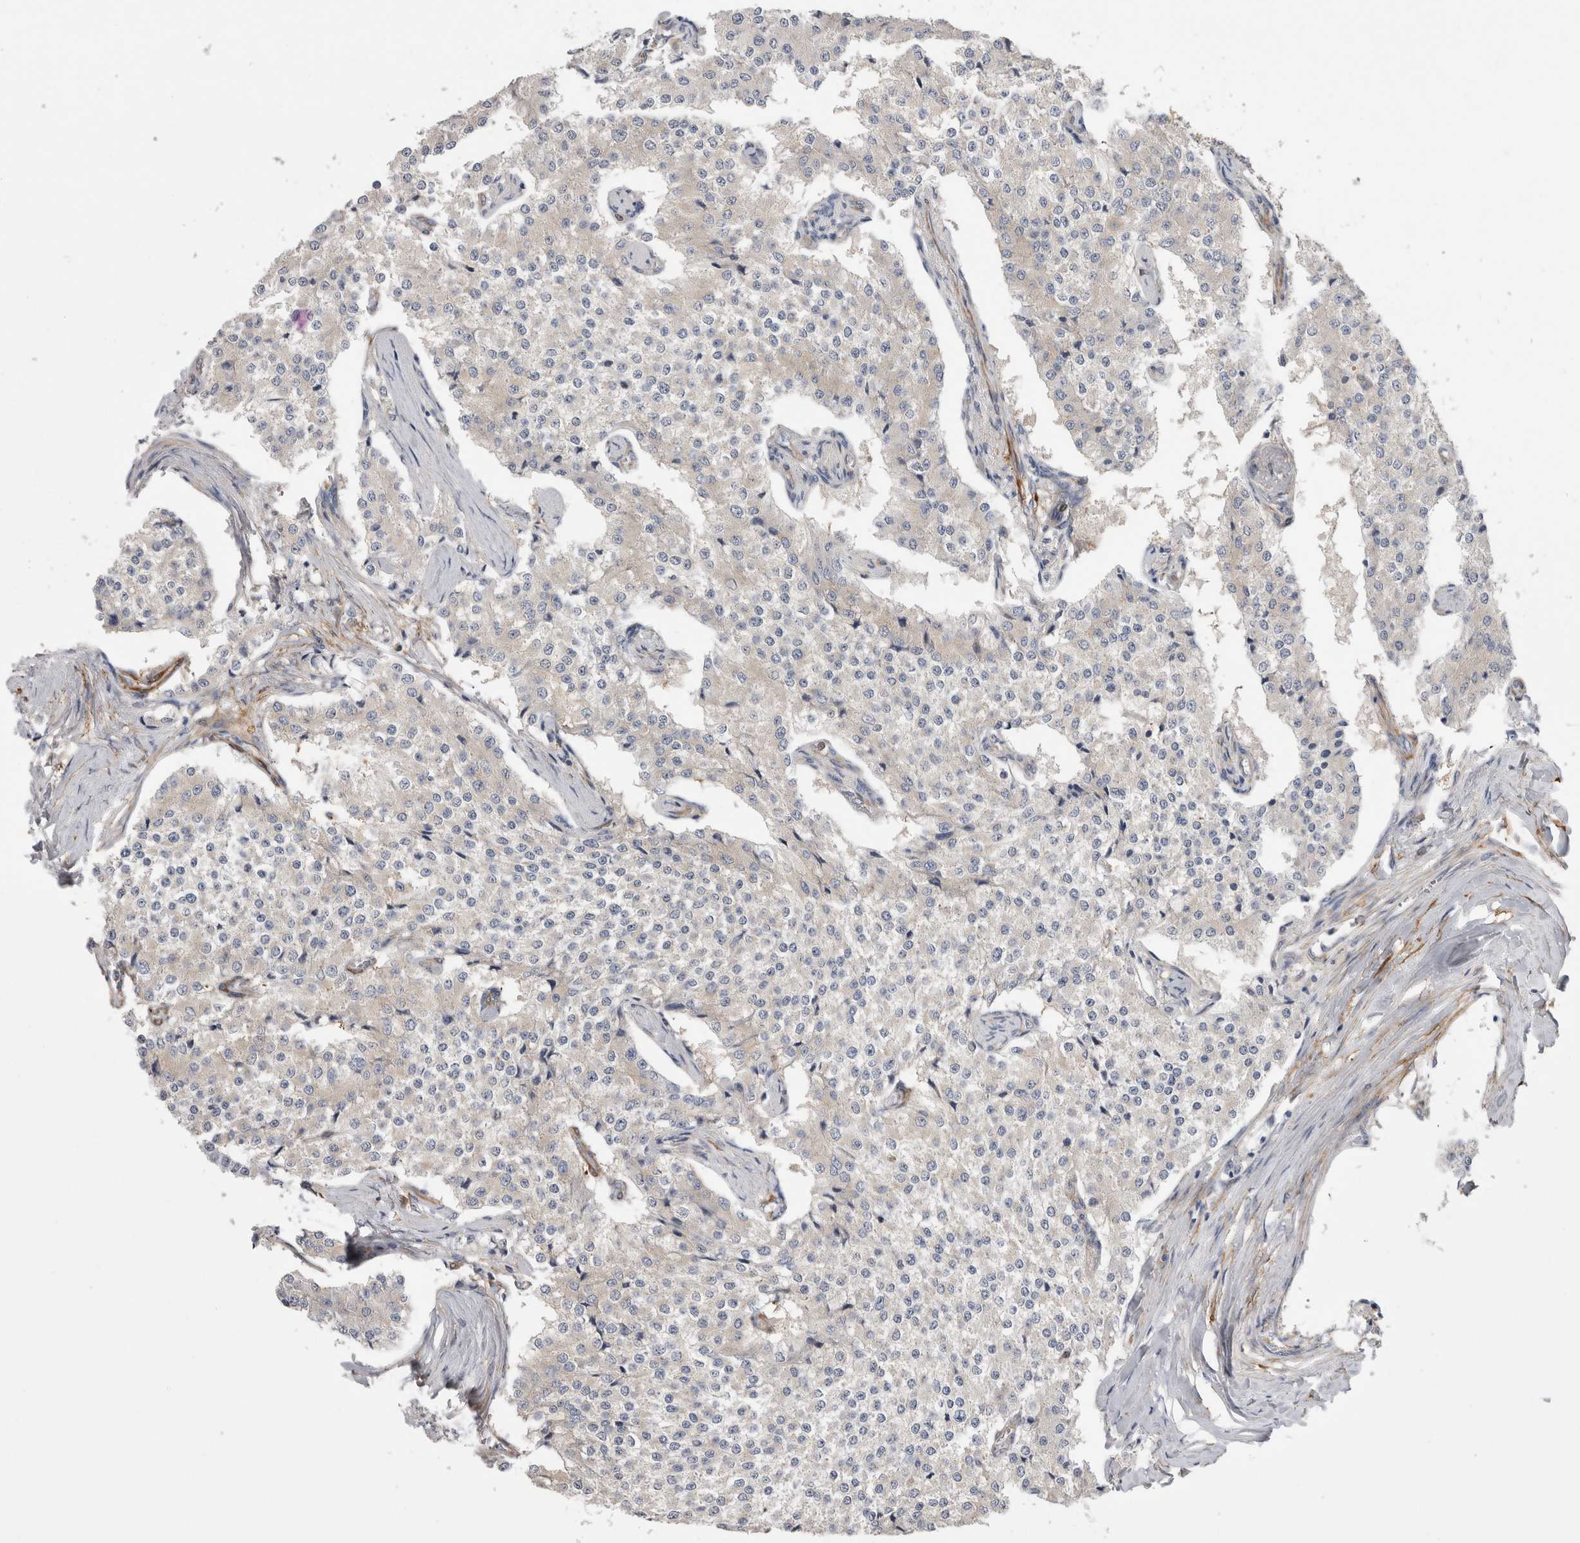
{"staining": {"intensity": "negative", "quantity": "none", "location": "none"}, "tissue": "carcinoid", "cell_type": "Tumor cells", "image_type": "cancer", "snomed": [{"axis": "morphology", "description": "Carcinoid, malignant, NOS"}, {"axis": "topography", "description": "Colon"}], "caption": "A micrograph of human malignant carcinoid is negative for staining in tumor cells. The staining is performed using DAB (3,3'-diaminobenzidine) brown chromogen with nuclei counter-stained in using hematoxylin.", "gene": "EPRS1", "patient": {"sex": "female", "age": 52}}